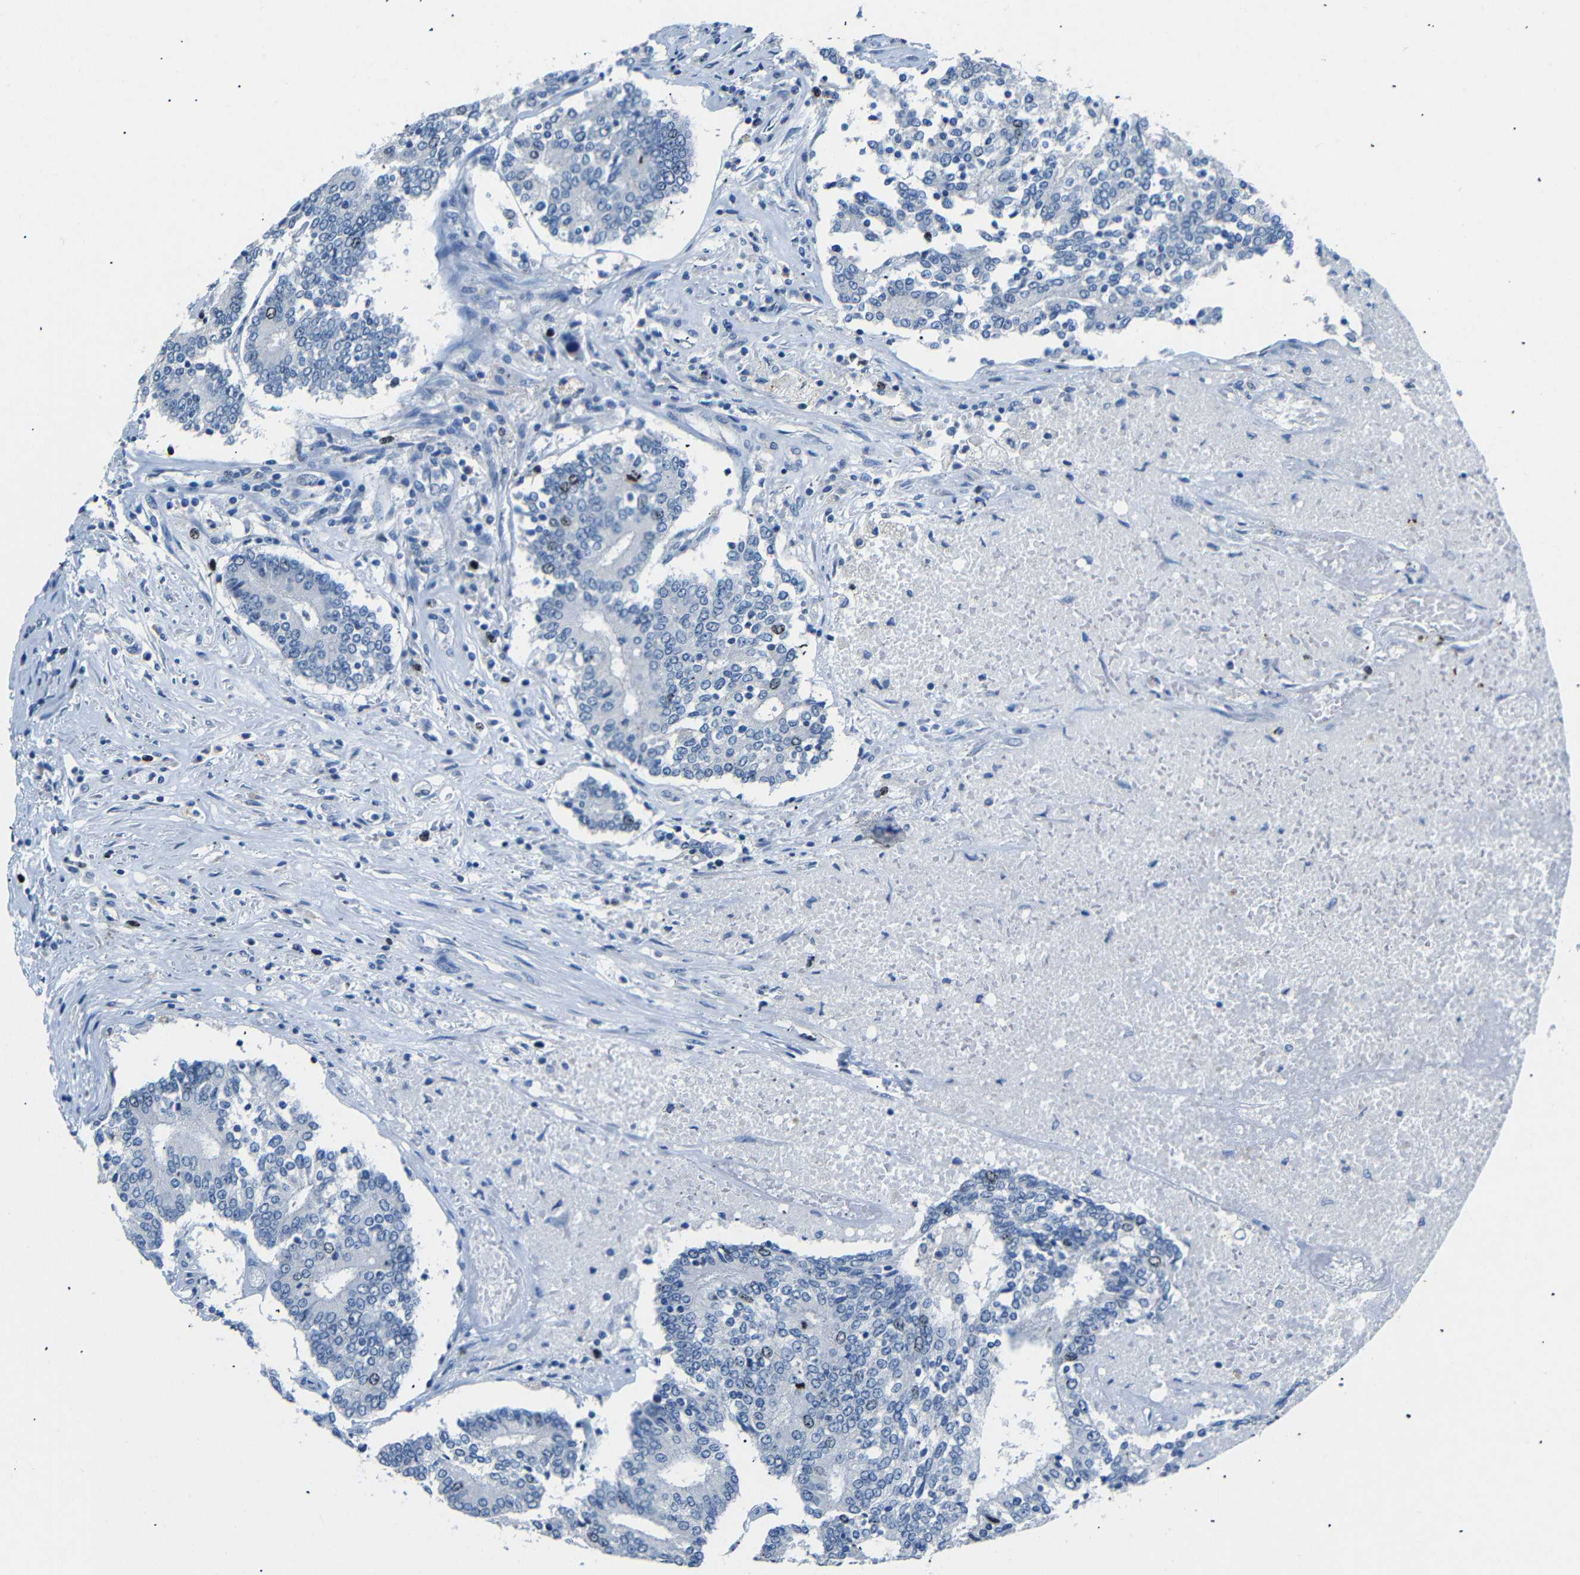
{"staining": {"intensity": "weak", "quantity": "<25%", "location": "nuclear"}, "tissue": "prostate cancer", "cell_type": "Tumor cells", "image_type": "cancer", "snomed": [{"axis": "morphology", "description": "Normal tissue, NOS"}, {"axis": "morphology", "description": "Adenocarcinoma, High grade"}, {"axis": "topography", "description": "Prostate"}, {"axis": "topography", "description": "Seminal veicle"}], "caption": "Histopathology image shows no significant protein staining in tumor cells of prostate cancer (high-grade adenocarcinoma).", "gene": "INCENP", "patient": {"sex": "male", "age": 55}}